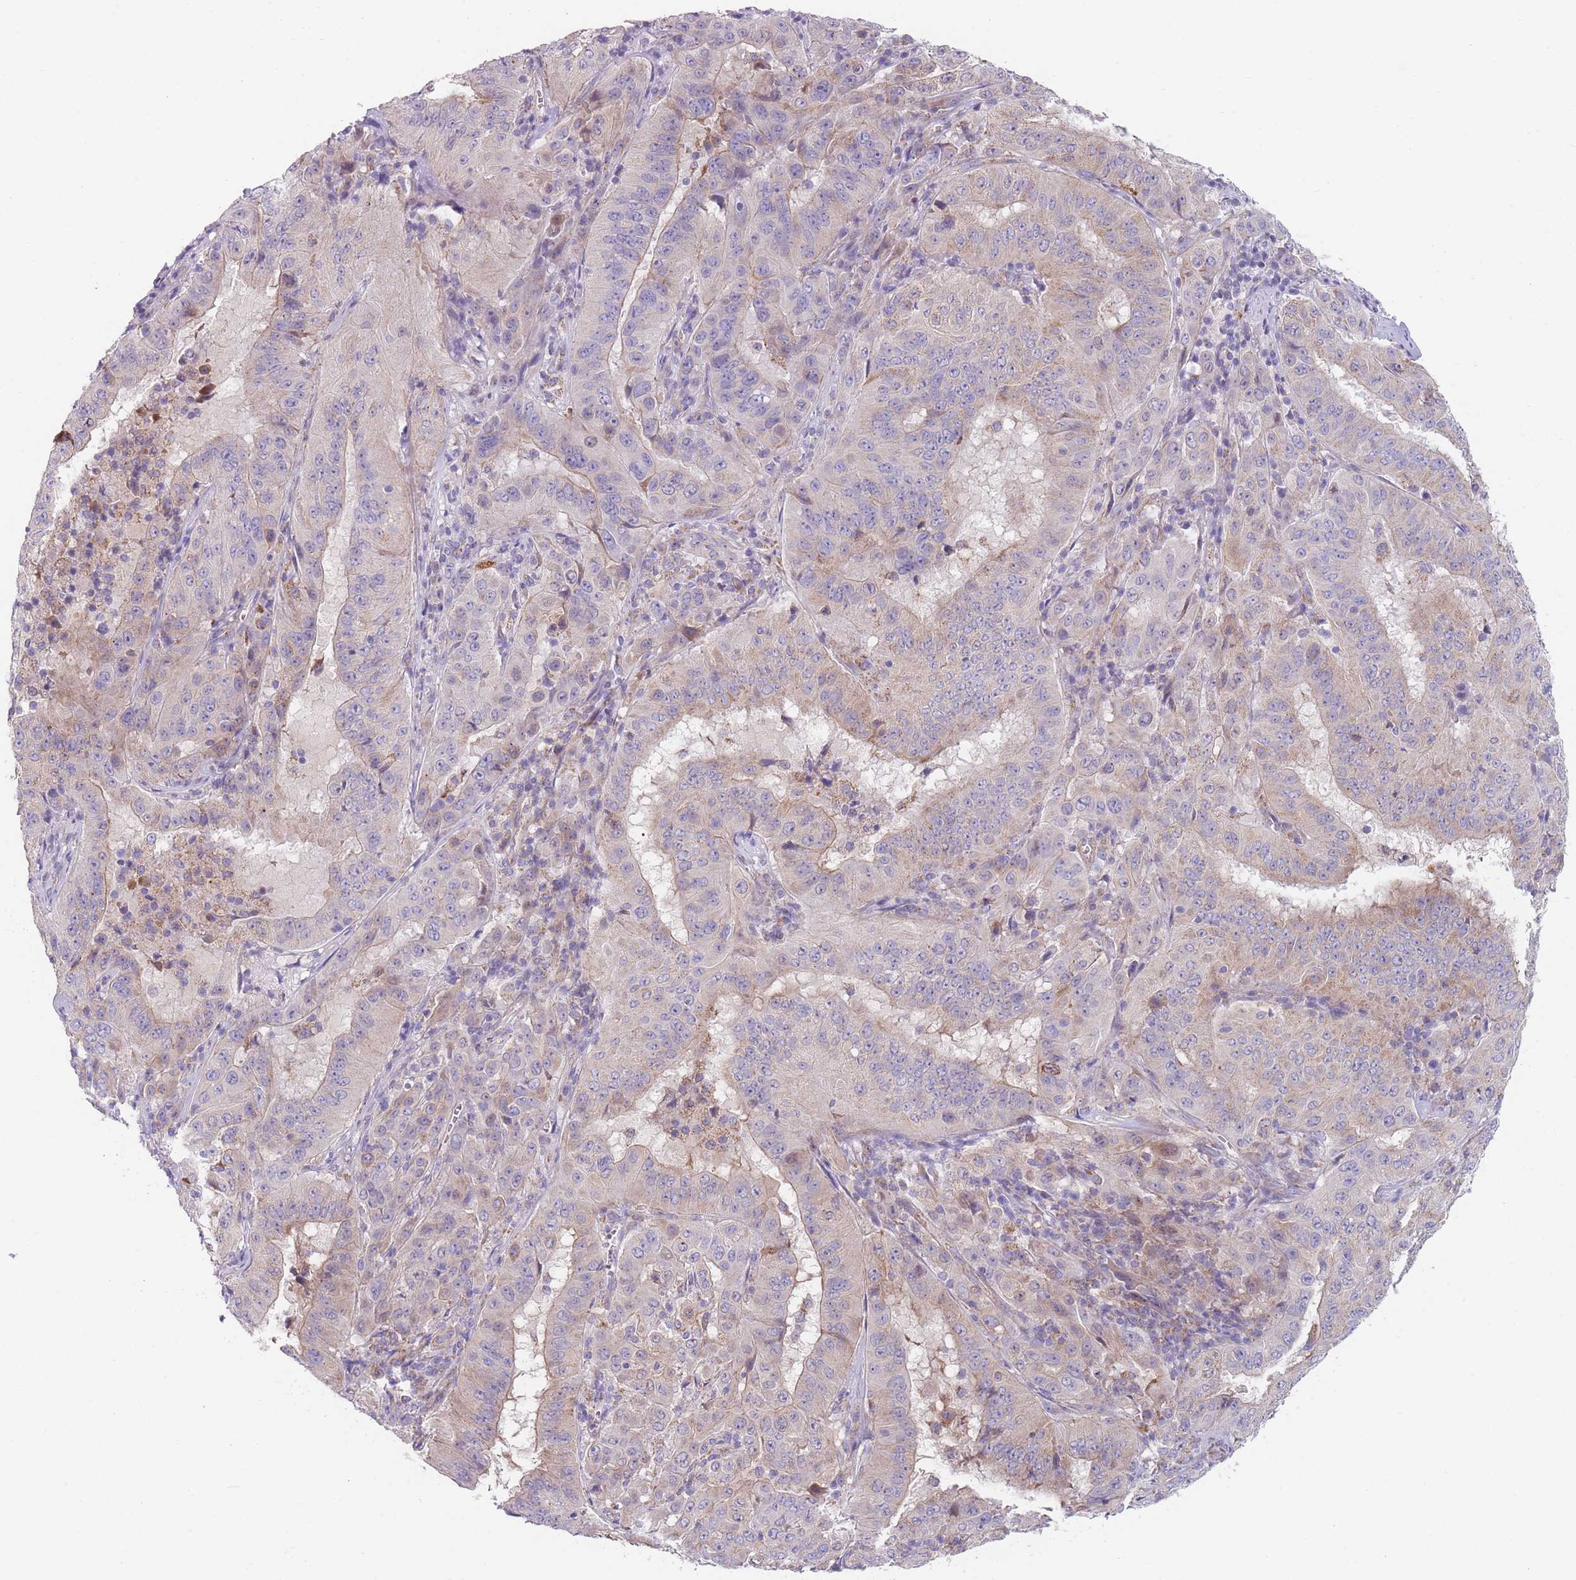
{"staining": {"intensity": "weak", "quantity": "<25%", "location": "cytoplasmic/membranous"}, "tissue": "pancreatic cancer", "cell_type": "Tumor cells", "image_type": "cancer", "snomed": [{"axis": "morphology", "description": "Adenocarcinoma, NOS"}, {"axis": "topography", "description": "Pancreas"}], "caption": "Immunohistochemical staining of pancreatic cancer displays no significant staining in tumor cells. The staining is performed using DAB brown chromogen with nuclei counter-stained in using hematoxylin.", "gene": "SMPD4", "patient": {"sex": "male", "age": 63}}